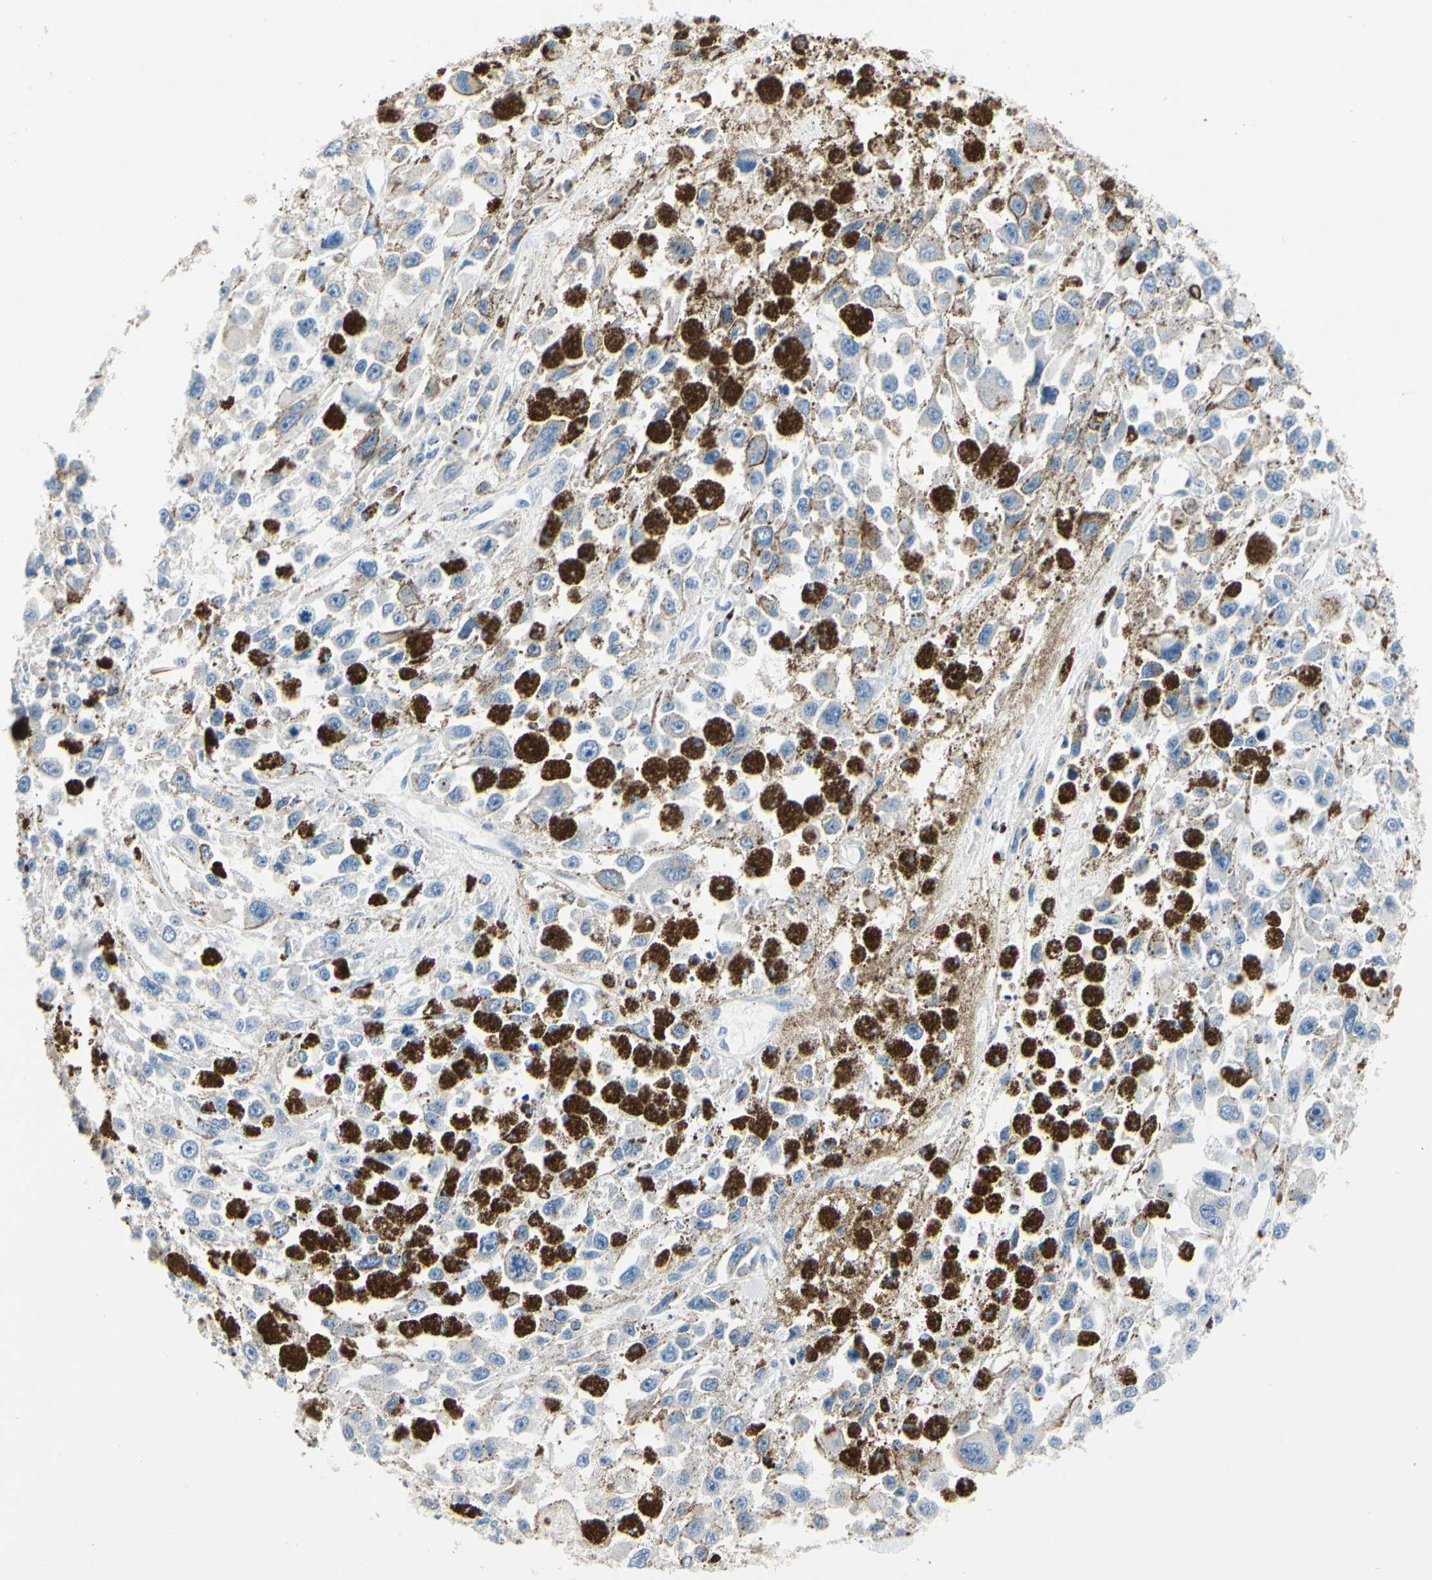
{"staining": {"intensity": "moderate", "quantity": "25%-75%", "location": "cytoplasmic/membranous"}, "tissue": "melanoma", "cell_type": "Tumor cells", "image_type": "cancer", "snomed": [{"axis": "morphology", "description": "Malignant melanoma, Metastatic site"}, {"axis": "topography", "description": "Lymph node"}], "caption": "Immunohistochemistry histopathology image of melanoma stained for a protein (brown), which displays medium levels of moderate cytoplasmic/membranous expression in approximately 25%-75% of tumor cells.", "gene": "RETSAT", "patient": {"sex": "male", "age": 59}}